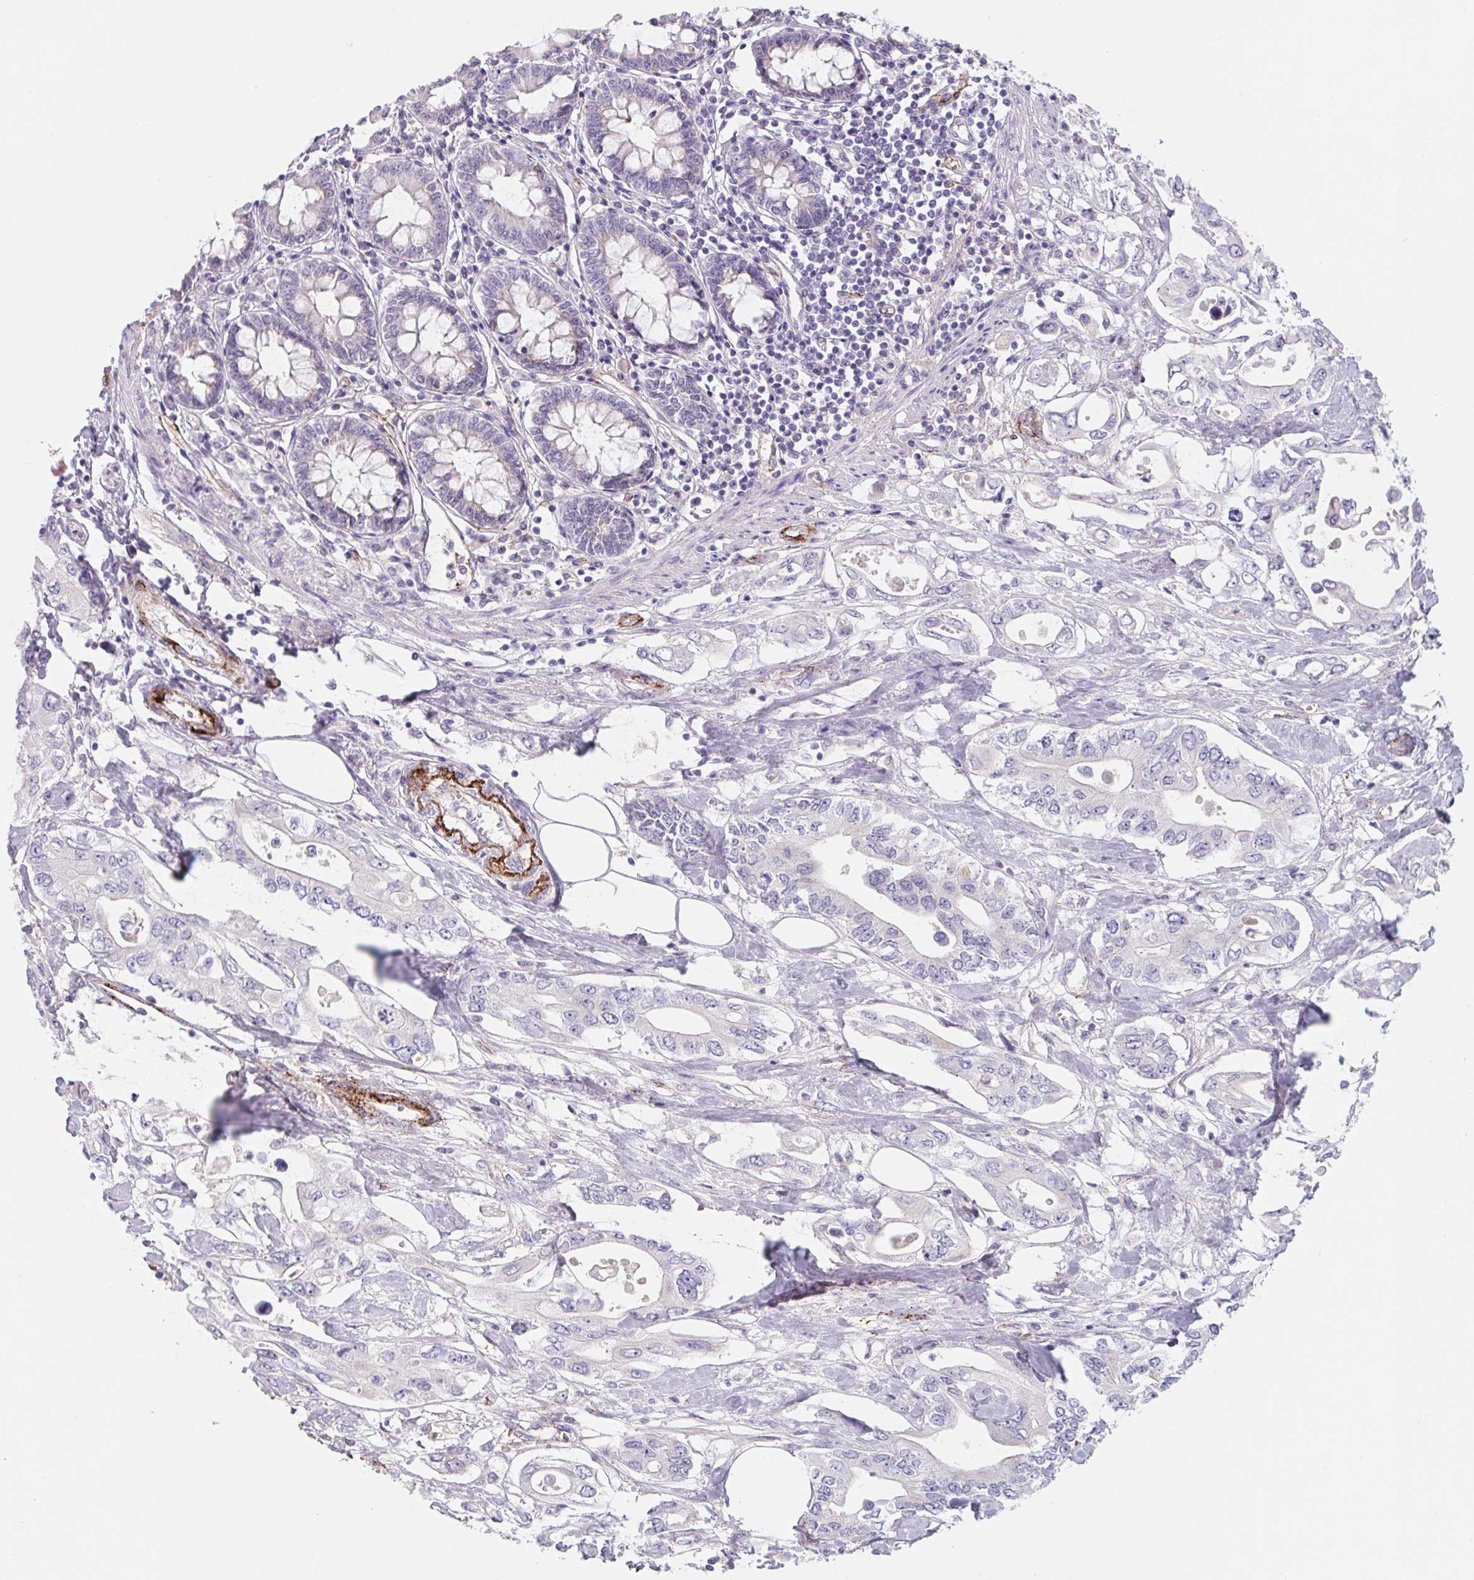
{"staining": {"intensity": "negative", "quantity": "none", "location": "none"}, "tissue": "pancreatic cancer", "cell_type": "Tumor cells", "image_type": "cancer", "snomed": [{"axis": "morphology", "description": "Adenocarcinoma, NOS"}, {"axis": "topography", "description": "Pancreas"}], "caption": "This micrograph is of pancreatic cancer stained with IHC to label a protein in brown with the nuclei are counter-stained blue. There is no staining in tumor cells. (Brightfield microscopy of DAB (3,3'-diaminobenzidine) immunohistochemistry at high magnification).", "gene": "LPA", "patient": {"sex": "female", "age": 63}}